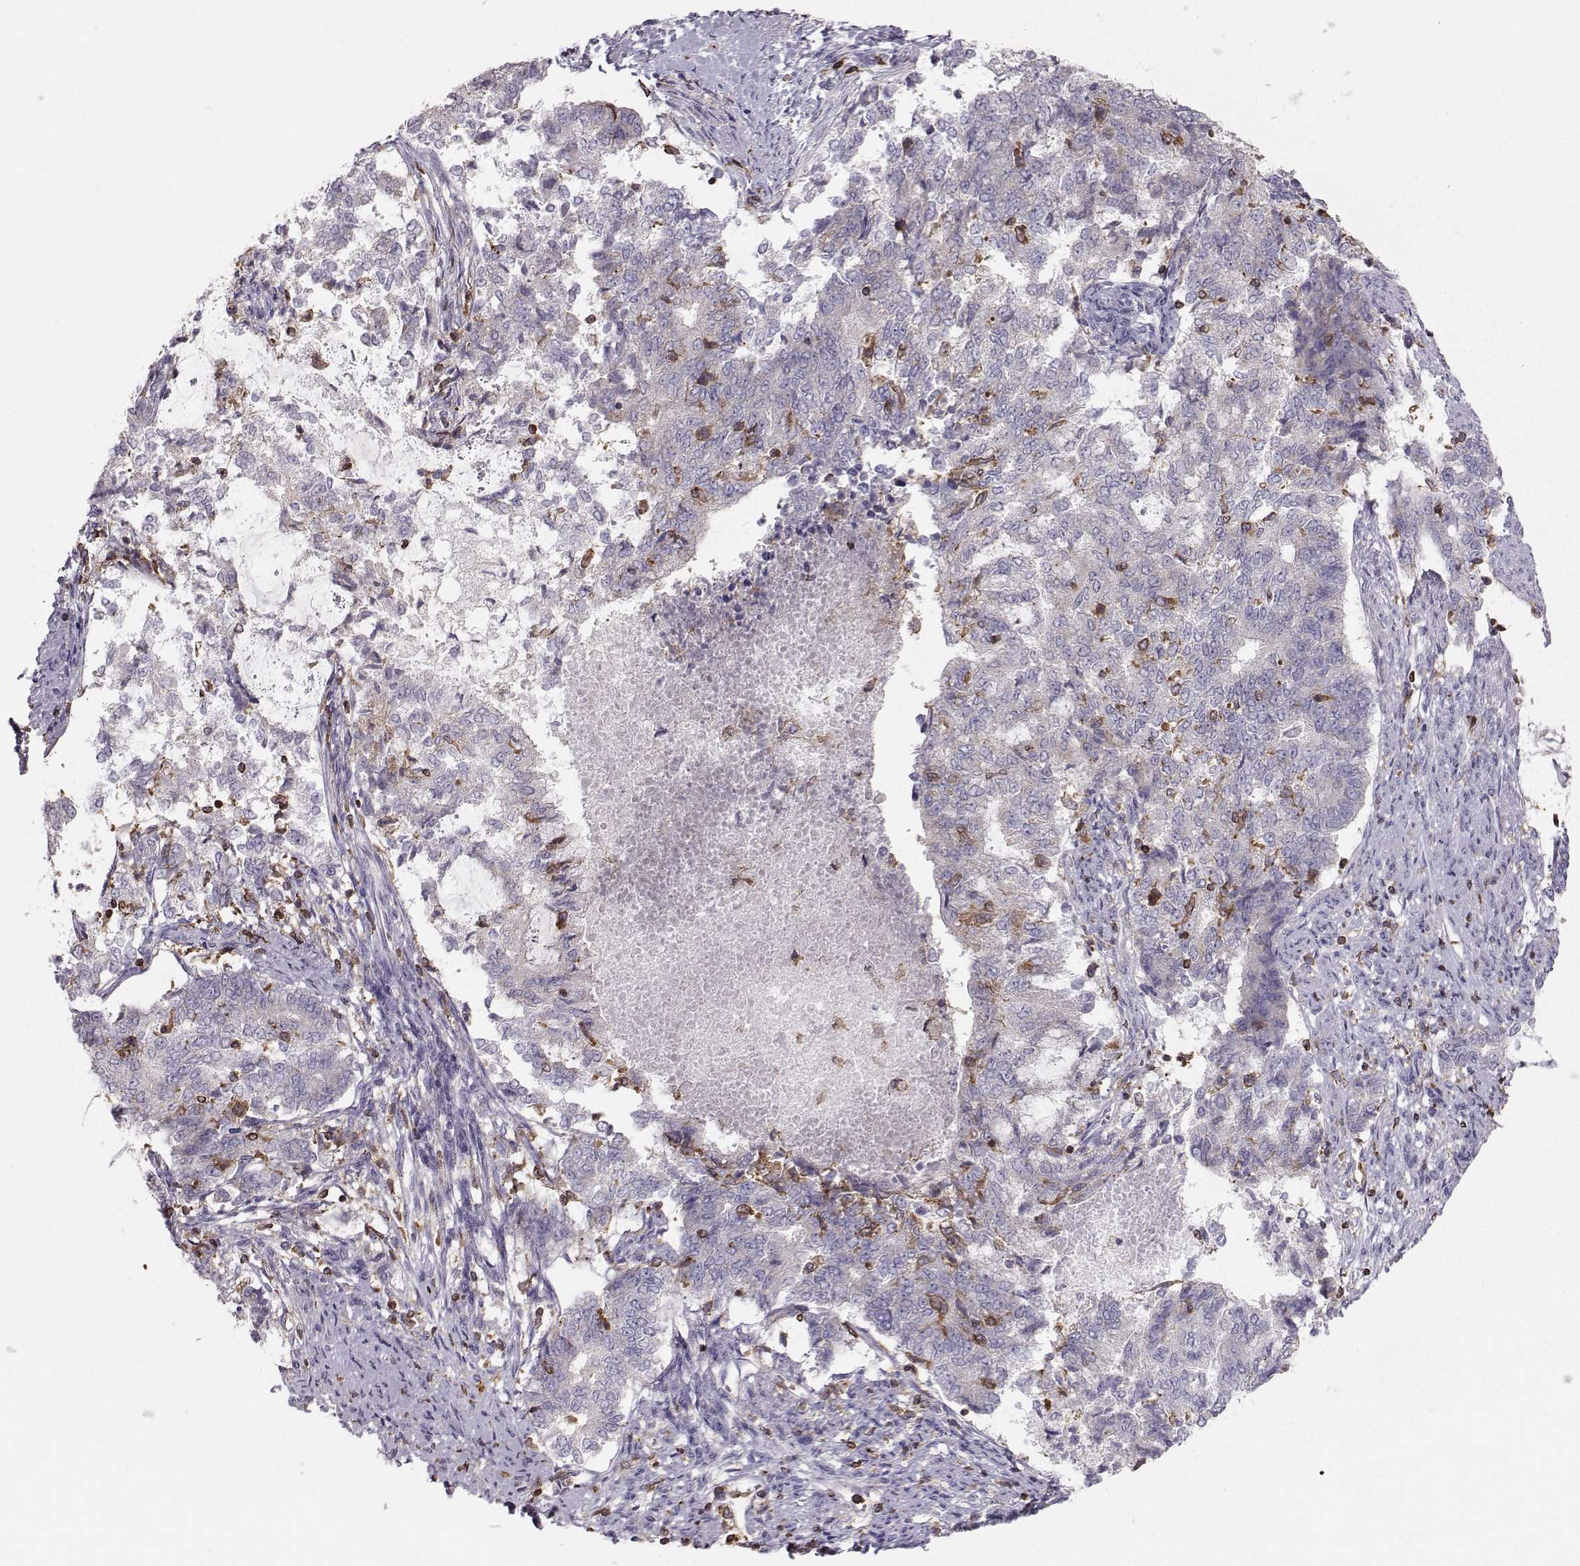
{"staining": {"intensity": "negative", "quantity": "none", "location": "none"}, "tissue": "endometrial cancer", "cell_type": "Tumor cells", "image_type": "cancer", "snomed": [{"axis": "morphology", "description": "Adenocarcinoma, NOS"}, {"axis": "topography", "description": "Endometrium"}], "caption": "This is a micrograph of immunohistochemistry (IHC) staining of endometrial adenocarcinoma, which shows no expression in tumor cells.", "gene": "ZBTB32", "patient": {"sex": "female", "age": 65}}